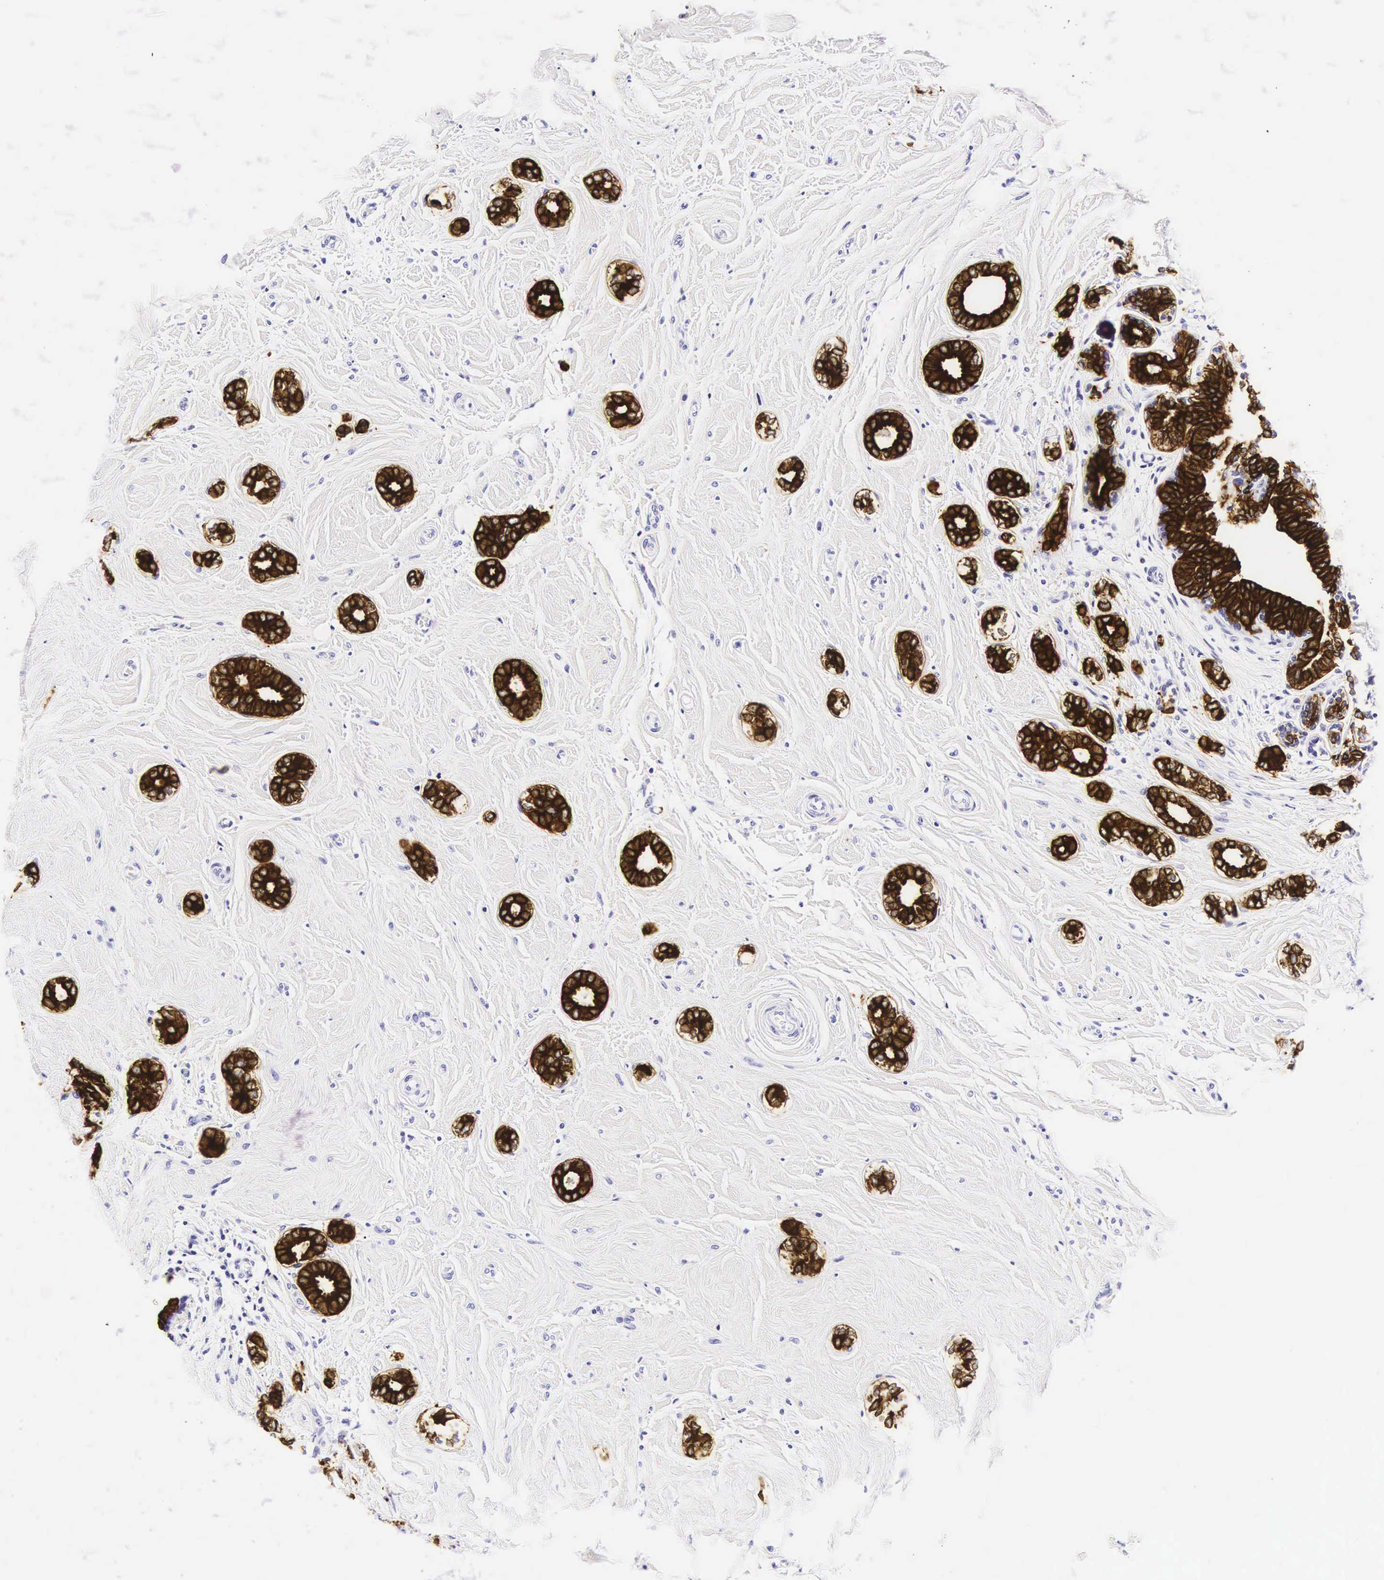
{"staining": {"intensity": "strong", "quantity": ">75%", "location": "cytoplasmic/membranous"}, "tissue": "breast cancer", "cell_type": "Tumor cells", "image_type": "cancer", "snomed": [{"axis": "morphology", "description": "Duct carcinoma"}, {"axis": "topography", "description": "Breast"}], "caption": "Infiltrating ductal carcinoma (breast) stained with a protein marker demonstrates strong staining in tumor cells.", "gene": "KRT18", "patient": {"sex": "female", "age": 50}}